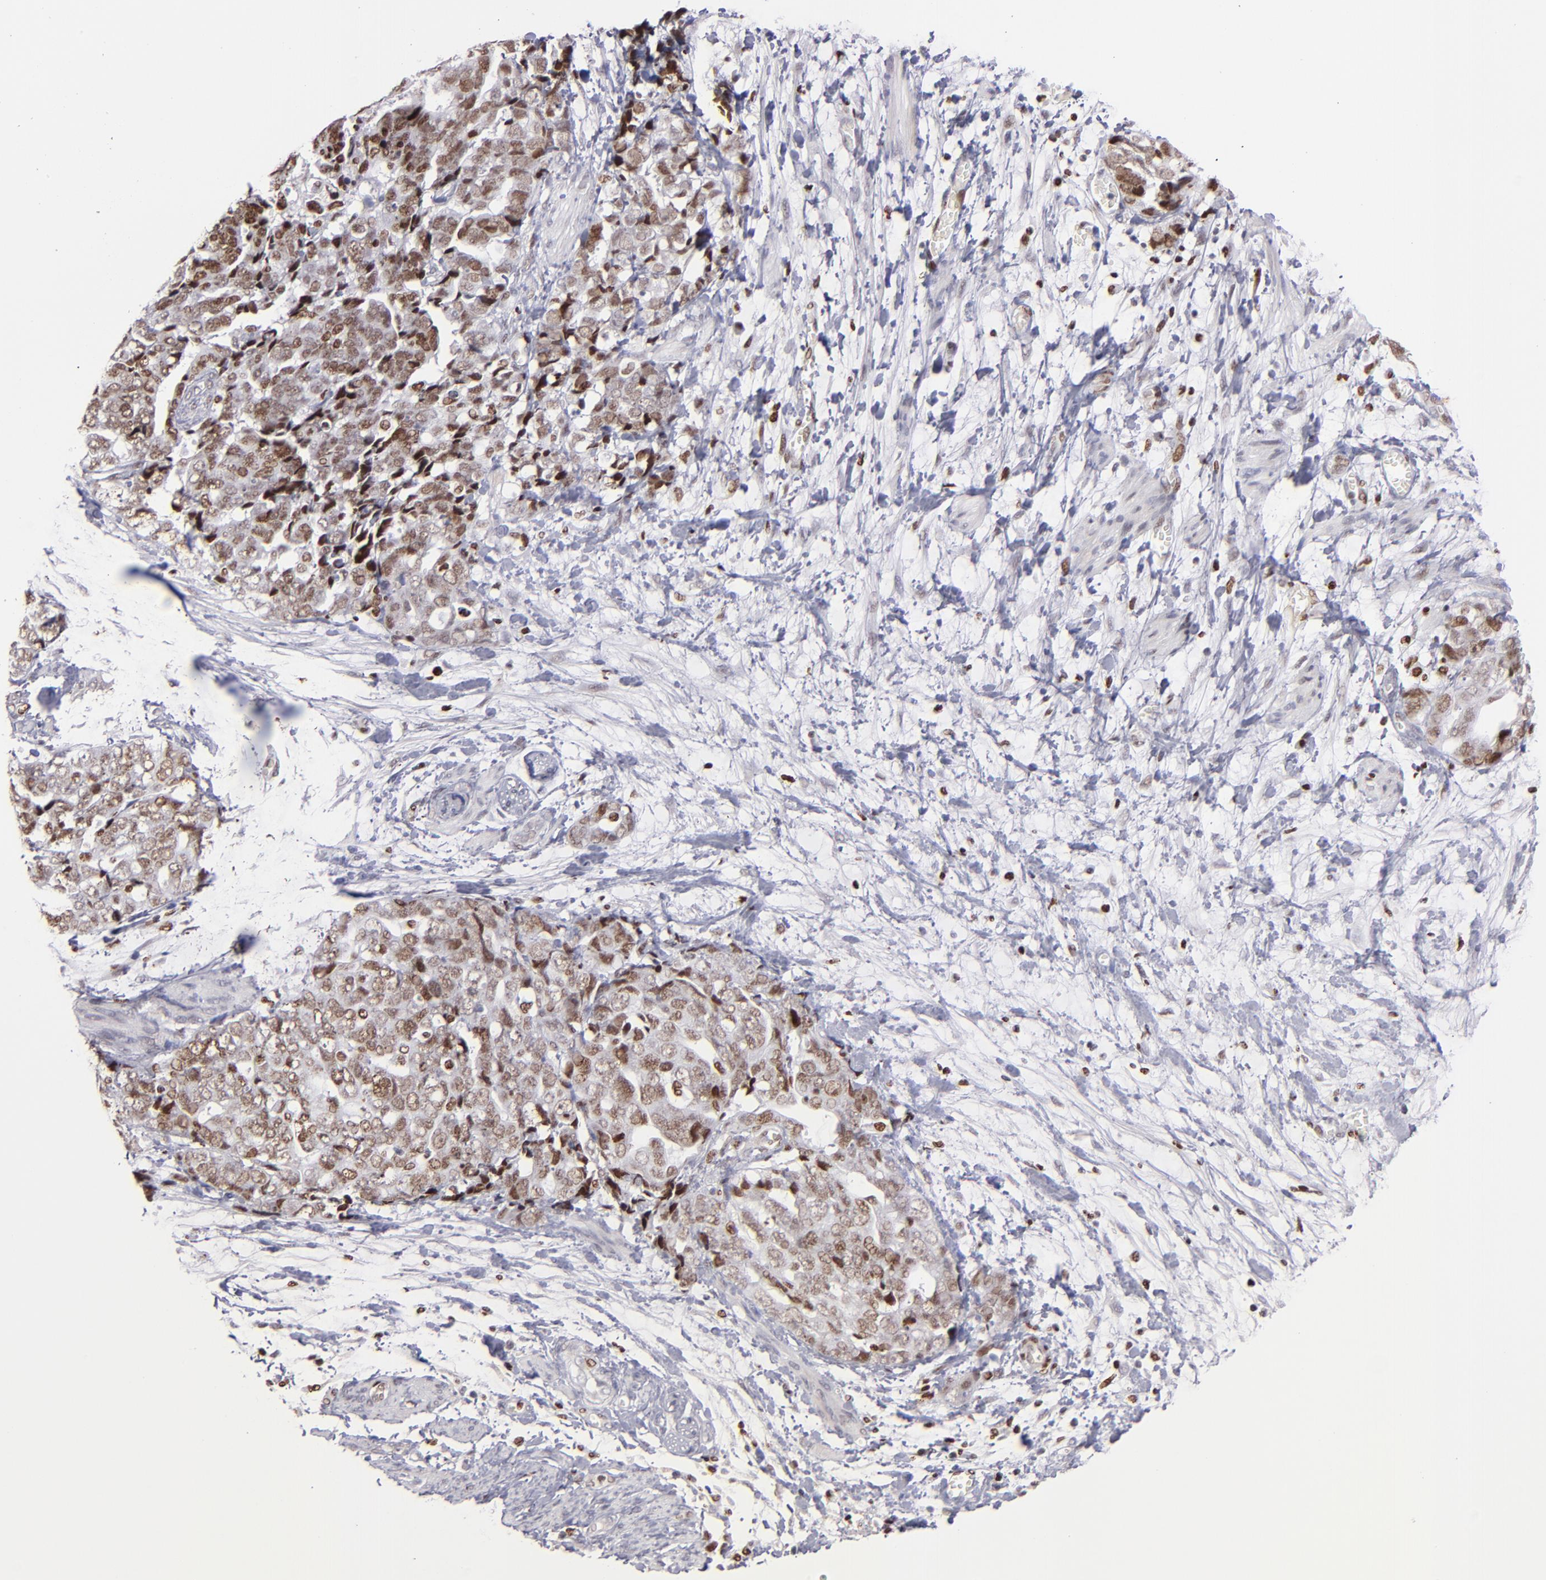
{"staining": {"intensity": "moderate", "quantity": ">75%", "location": "nuclear"}, "tissue": "ovarian cancer", "cell_type": "Tumor cells", "image_type": "cancer", "snomed": [{"axis": "morphology", "description": "Normal tissue, NOS"}, {"axis": "morphology", "description": "Cystadenocarcinoma, serous, NOS"}, {"axis": "topography", "description": "Fallopian tube"}, {"axis": "topography", "description": "Ovary"}], "caption": "Immunohistochemical staining of ovarian cancer demonstrates medium levels of moderate nuclear protein positivity in approximately >75% of tumor cells.", "gene": "POLA1", "patient": {"sex": "female", "age": 56}}